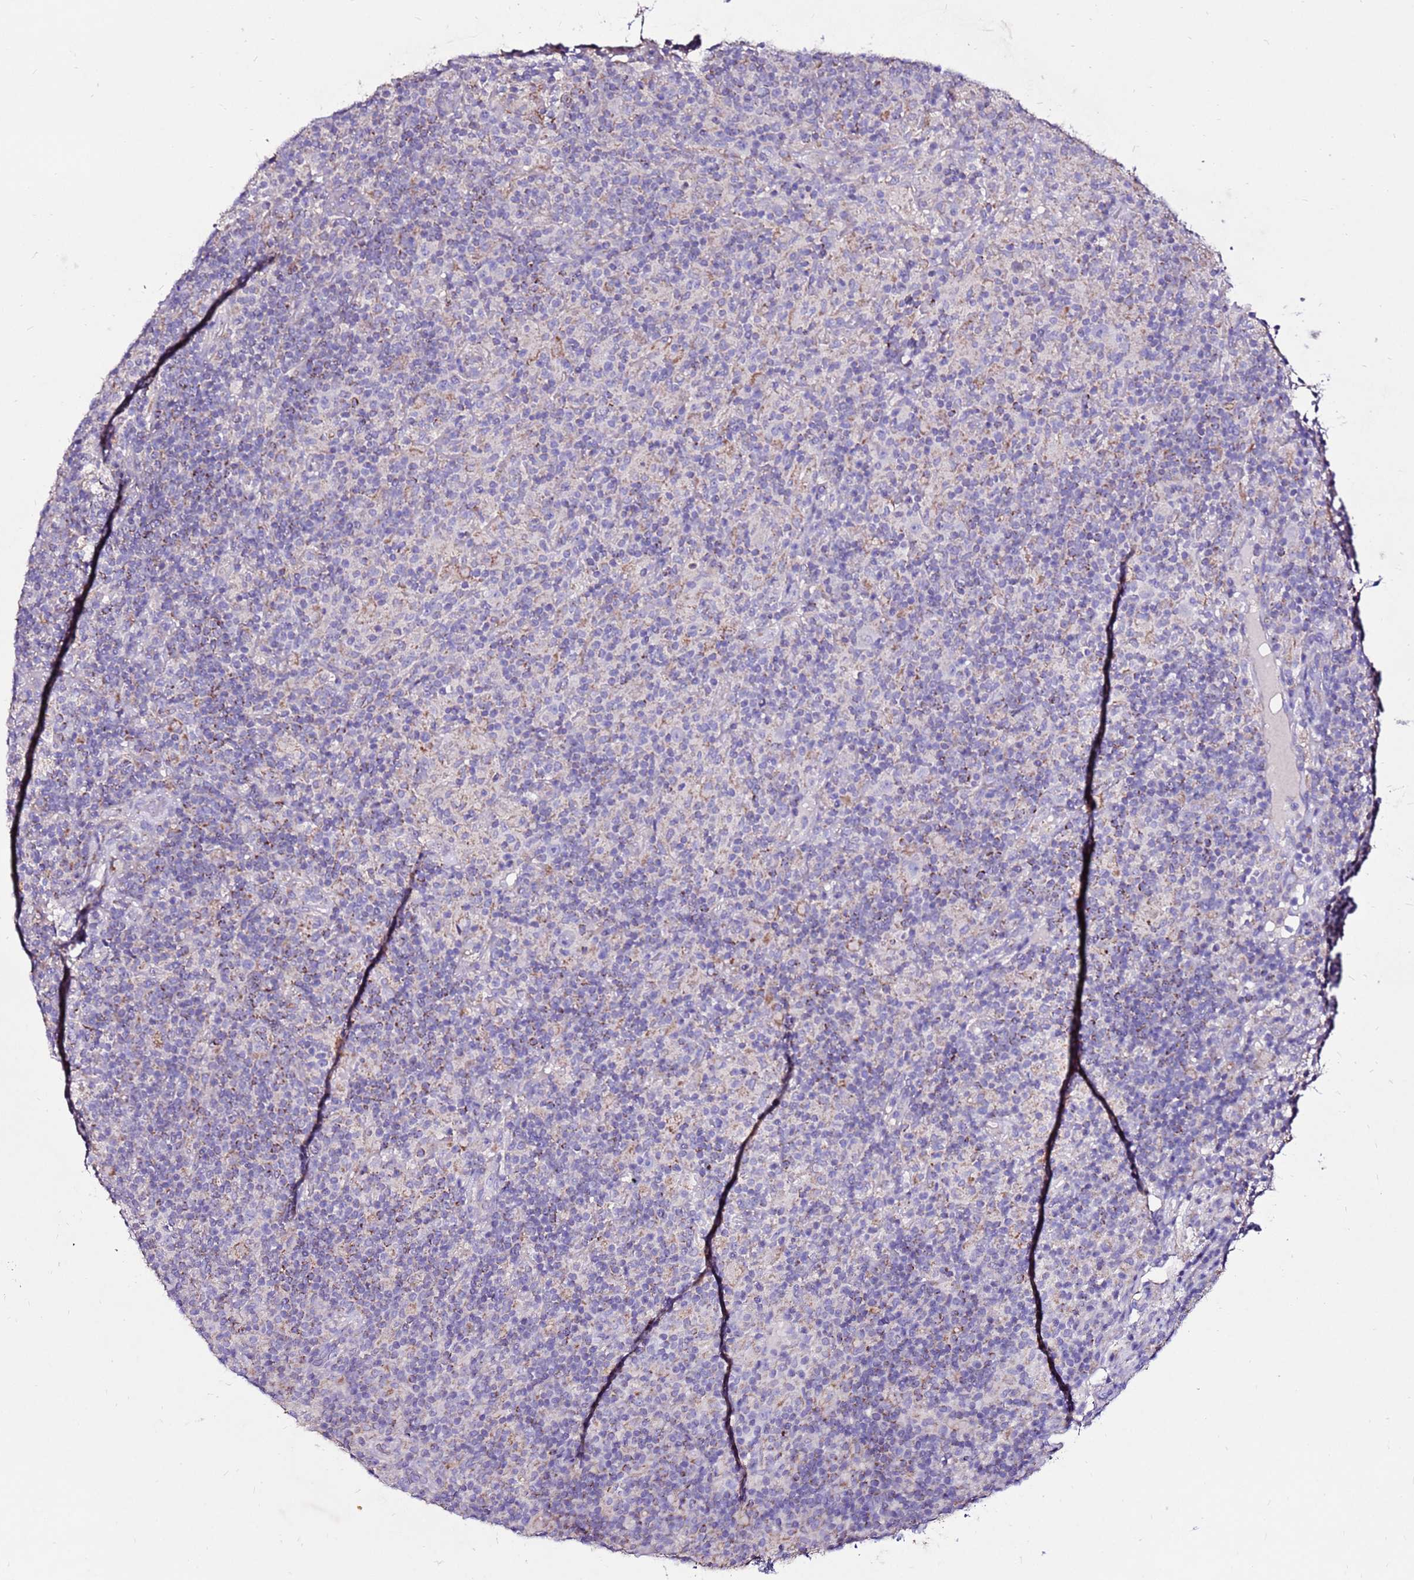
{"staining": {"intensity": "negative", "quantity": "none", "location": "none"}, "tissue": "lymphoma", "cell_type": "Tumor cells", "image_type": "cancer", "snomed": [{"axis": "morphology", "description": "Hodgkin's disease, NOS"}, {"axis": "topography", "description": "Lymph node"}], "caption": "Tumor cells are negative for brown protein staining in lymphoma.", "gene": "TMEM106C", "patient": {"sex": "male", "age": 70}}